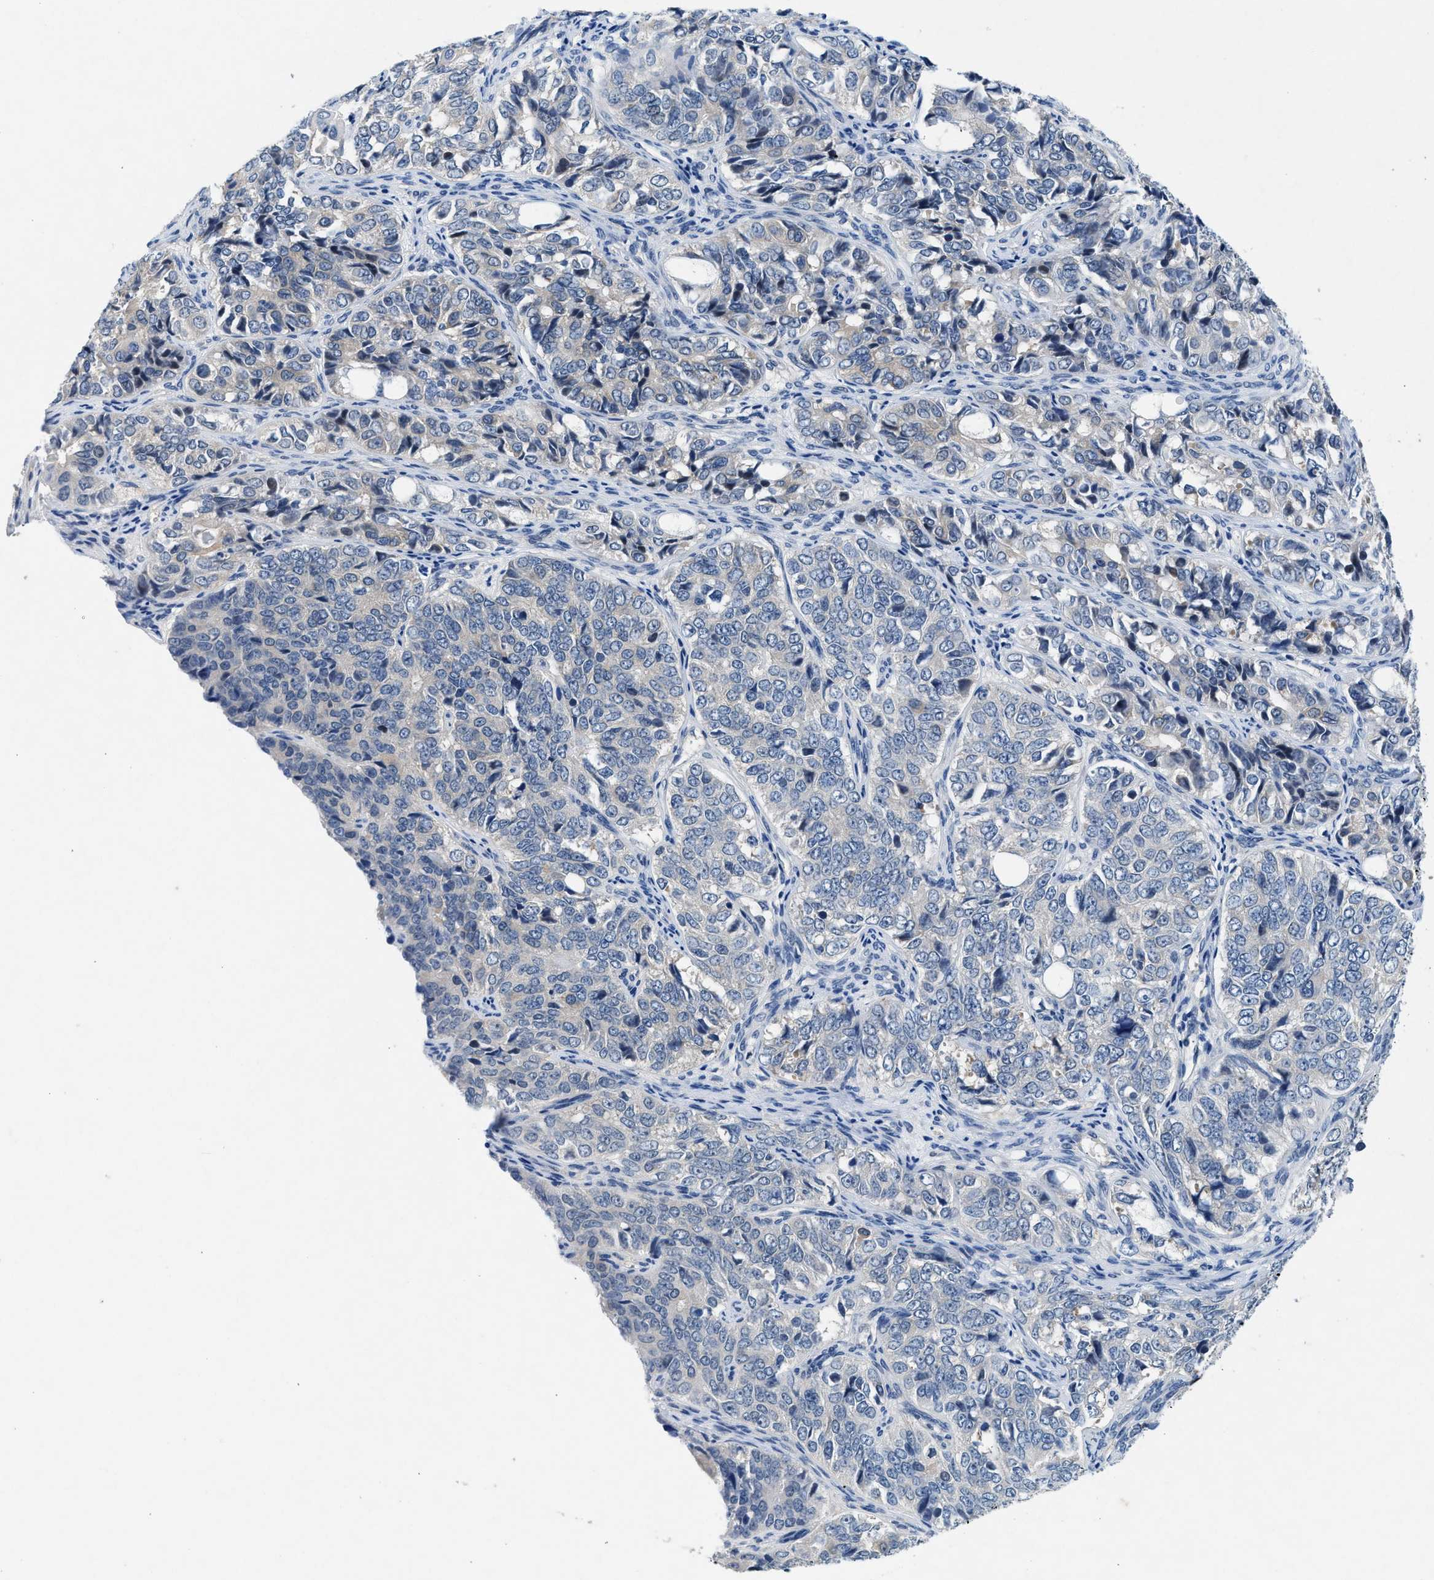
{"staining": {"intensity": "weak", "quantity": "<25%", "location": "cytoplasmic/membranous"}, "tissue": "ovarian cancer", "cell_type": "Tumor cells", "image_type": "cancer", "snomed": [{"axis": "morphology", "description": "Carcinoma, endometroid"}, {"axis": "topography", "description": "Ovary"}], "caption": "DAB (3,3'-diaminobenzidine) immunohistochemical staining of human ovarian endometroid carcinoma exhibits no significant expression in tumor cells. (Immunohistochemistry, brightfield microscopy, high magnification).", "gene": "COPS2", "patient": {"sex": "female", "age": 51}}